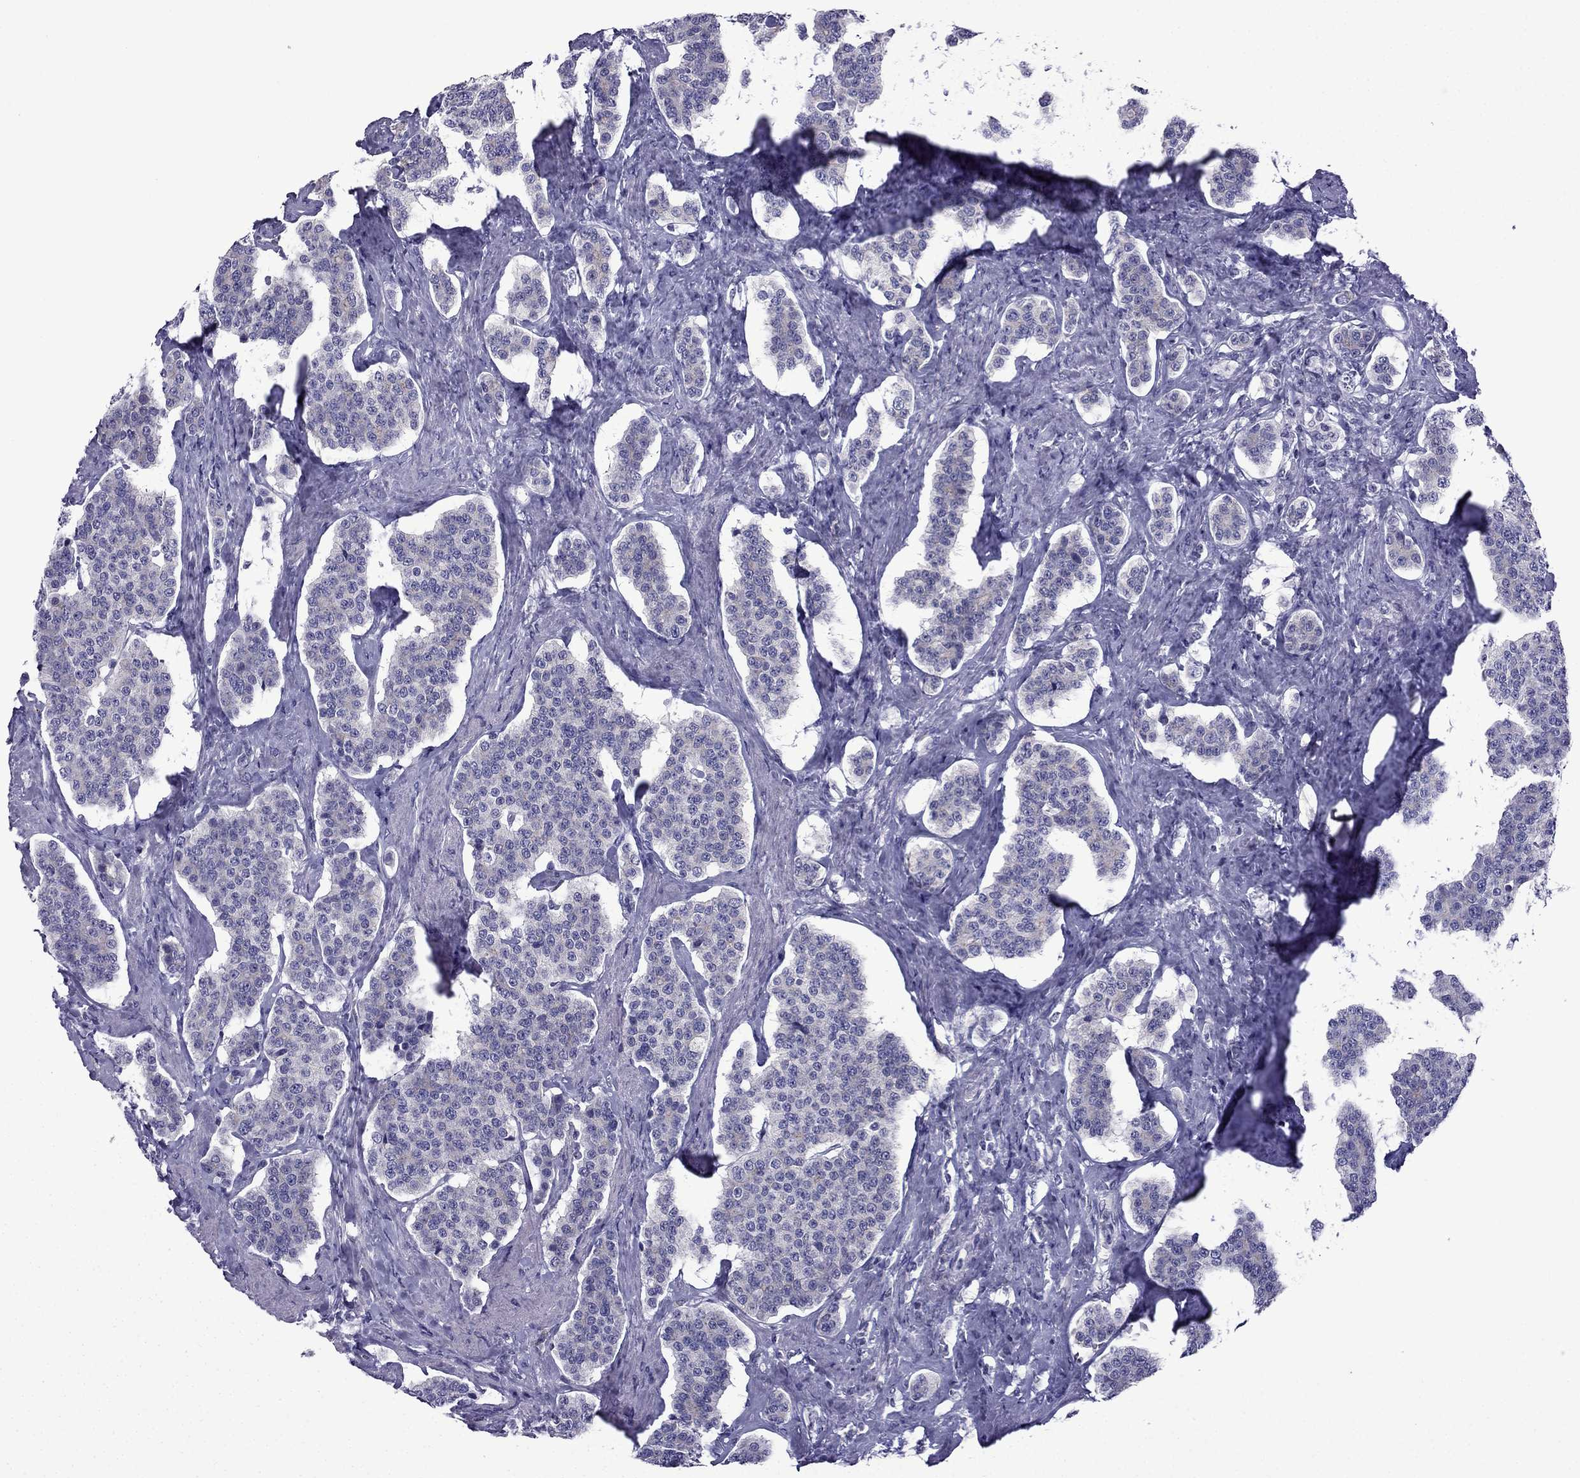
{"staining": {"intensity": "negative", "quantity": "none", "location": "none"}, "tissue": "carcinoid", "cell_type": "Tumor cells", "image_type": "cancer", "snomed": [{"axis": "morphology", "description": "Carcinoid, malignant, NOS"}, {"axis": "topography", "description": "Small intestine"}], "caption": "Immunohistochemistry (IHC) of human carcinoid reveals no expression in tumor cells. (Brightfield microscopy of DAB immunohistochemistry (IHC) at high magnification).", "gene": "POM121L12", "patient": {"sex": "female", "age": 58}}